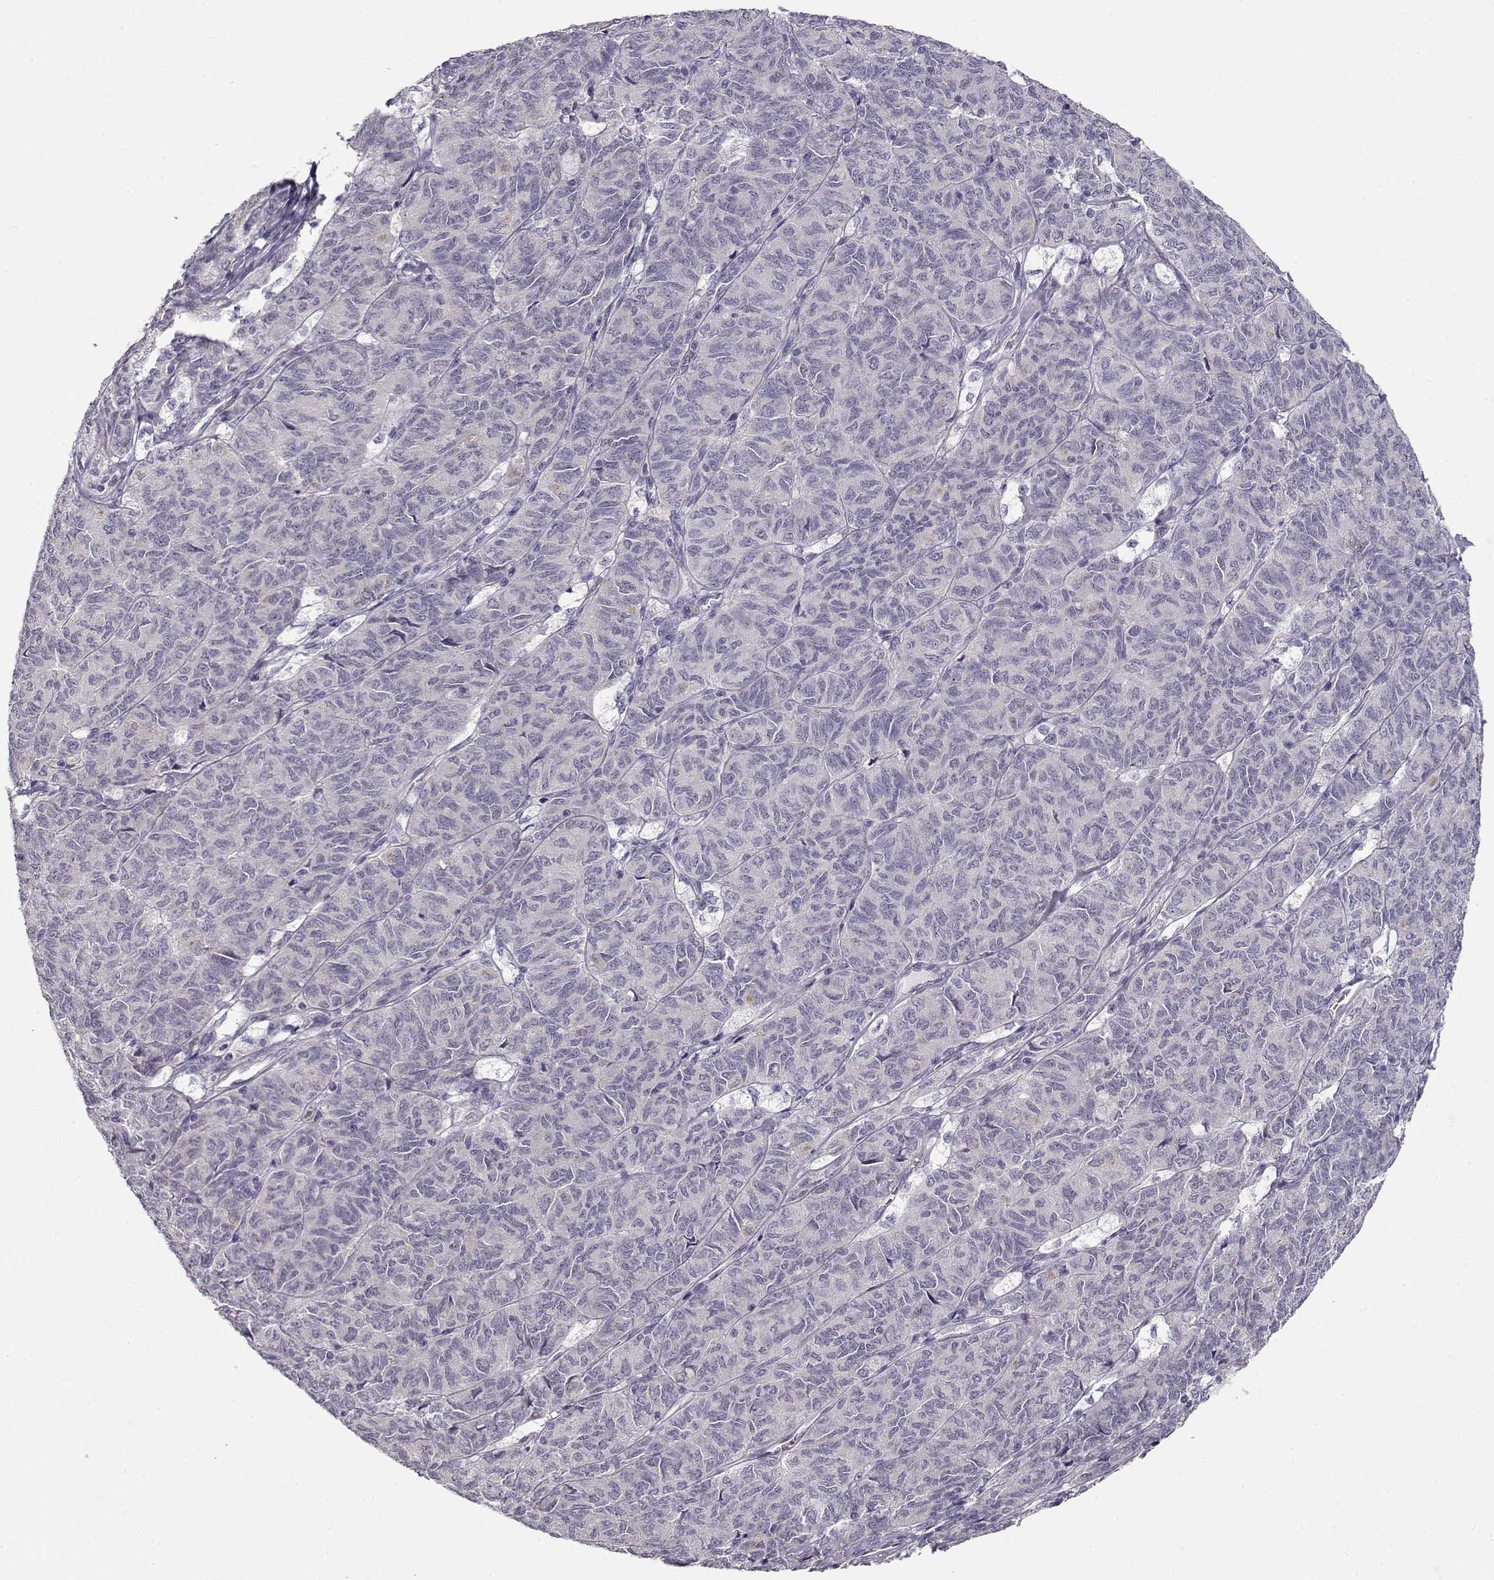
{"staining": {"intensity": "negative", "quantity": "none", "location": "none"}, "tissue": "ovarian cancer", "cell_type": "Tumor cells", "image_type": "cancer", "snomed": [{"axis": "morphology", "description": "Carcinoma, endometroid"}, {"axis": "topography", "description": "Ovary"}], "caption": "High magnification brightfield microscopy of ovarian cancer stained with DAB (brown) and counterstained with hematoxylin (blue): tumor cells show no significant positivity.", "gene": "TTC26", "patient": {"sex": "female", "age": 80}}